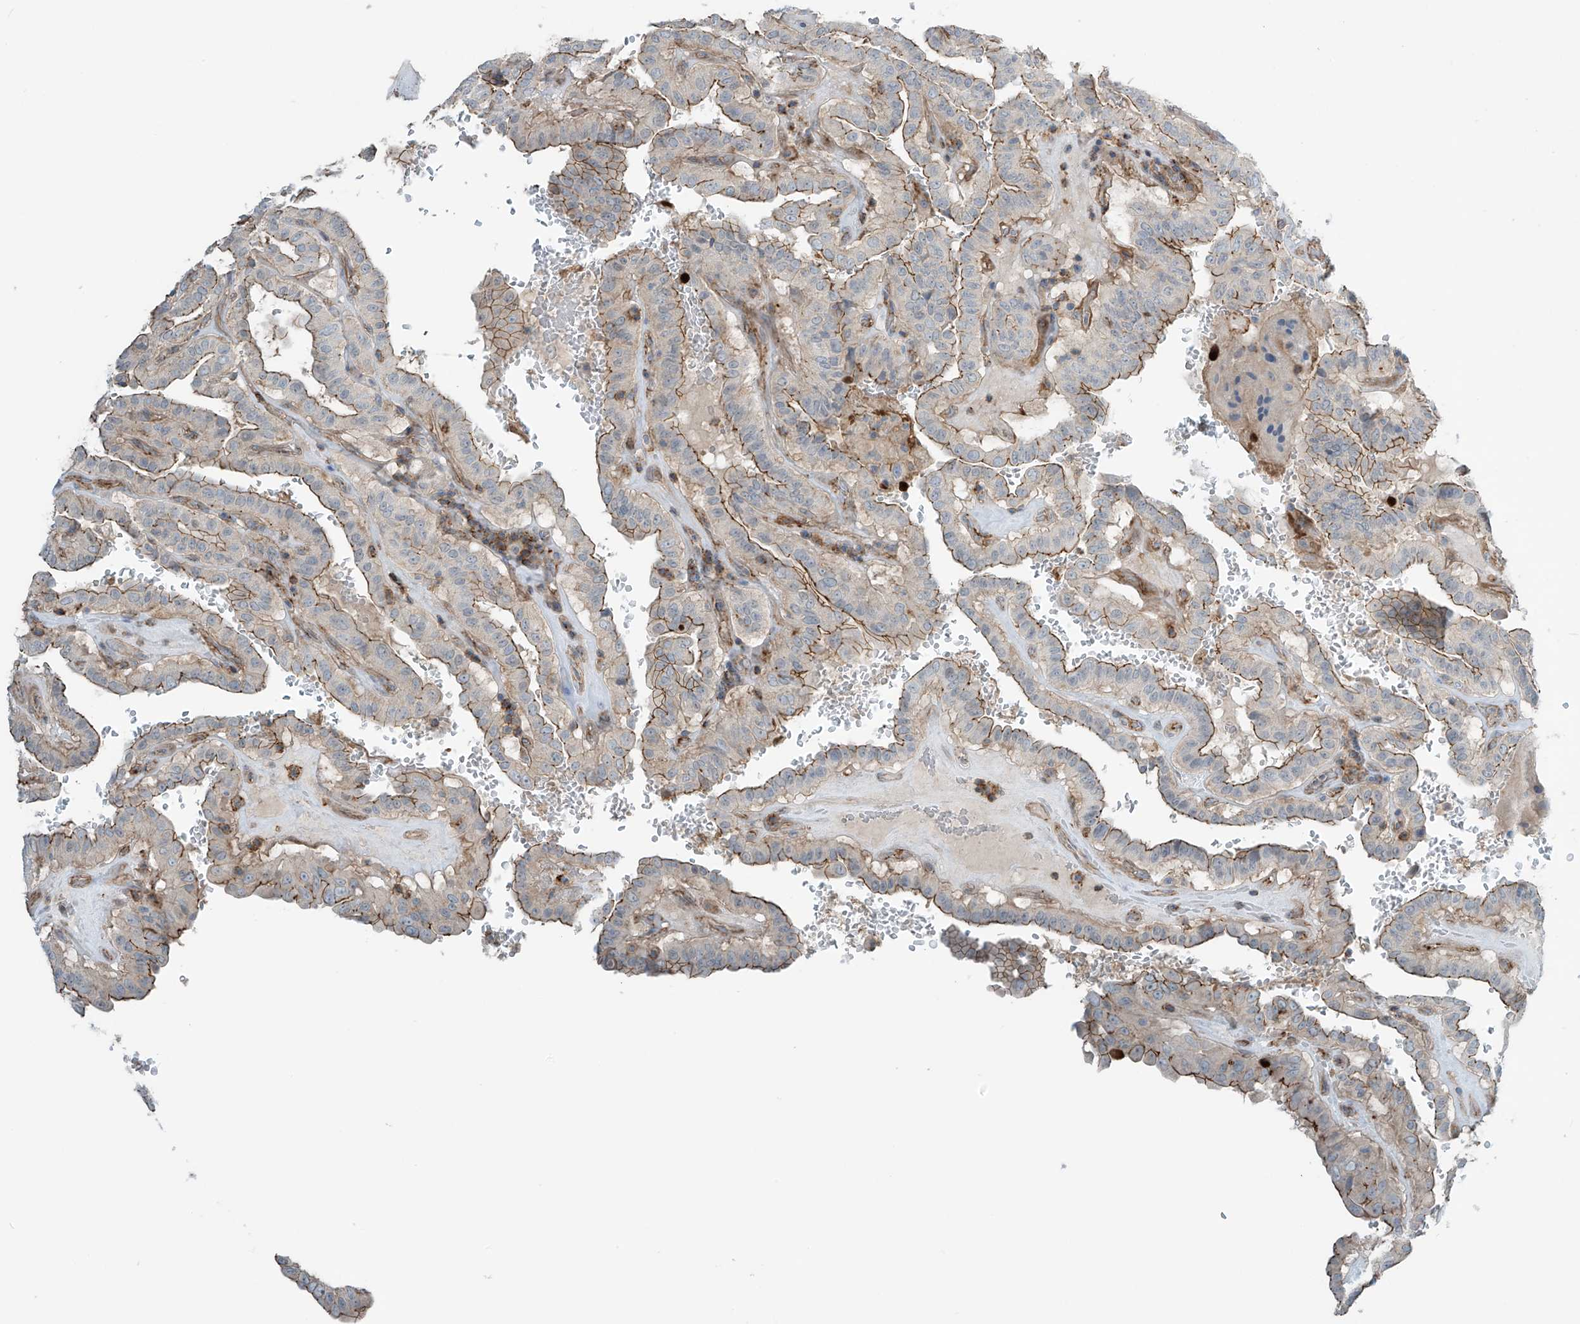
{"staining": {"intensity": "moderate", "quantity": "25%-75%", "location": "cytoplasmic/membranous"}, "tissue": "thyroid cancer", "cell_type": "Tumor cells", "image_type": "cancer", "snomed": [{"axis": "morphology", "description": "Papillary adenocarcinoma, NOS"}, {"axis": "topography", "description": "Thyroid gland"}], "caption": "Immunohistochemistry of human thyroid cancer (papillary adenocarcinoma) demonstrates medium levels of moderate cytoplasmic/membranous positivity in about 25%-75% of tumor cells.", "gene": "SLC9A2", "patient": {"sex": "male", "age": 77}}